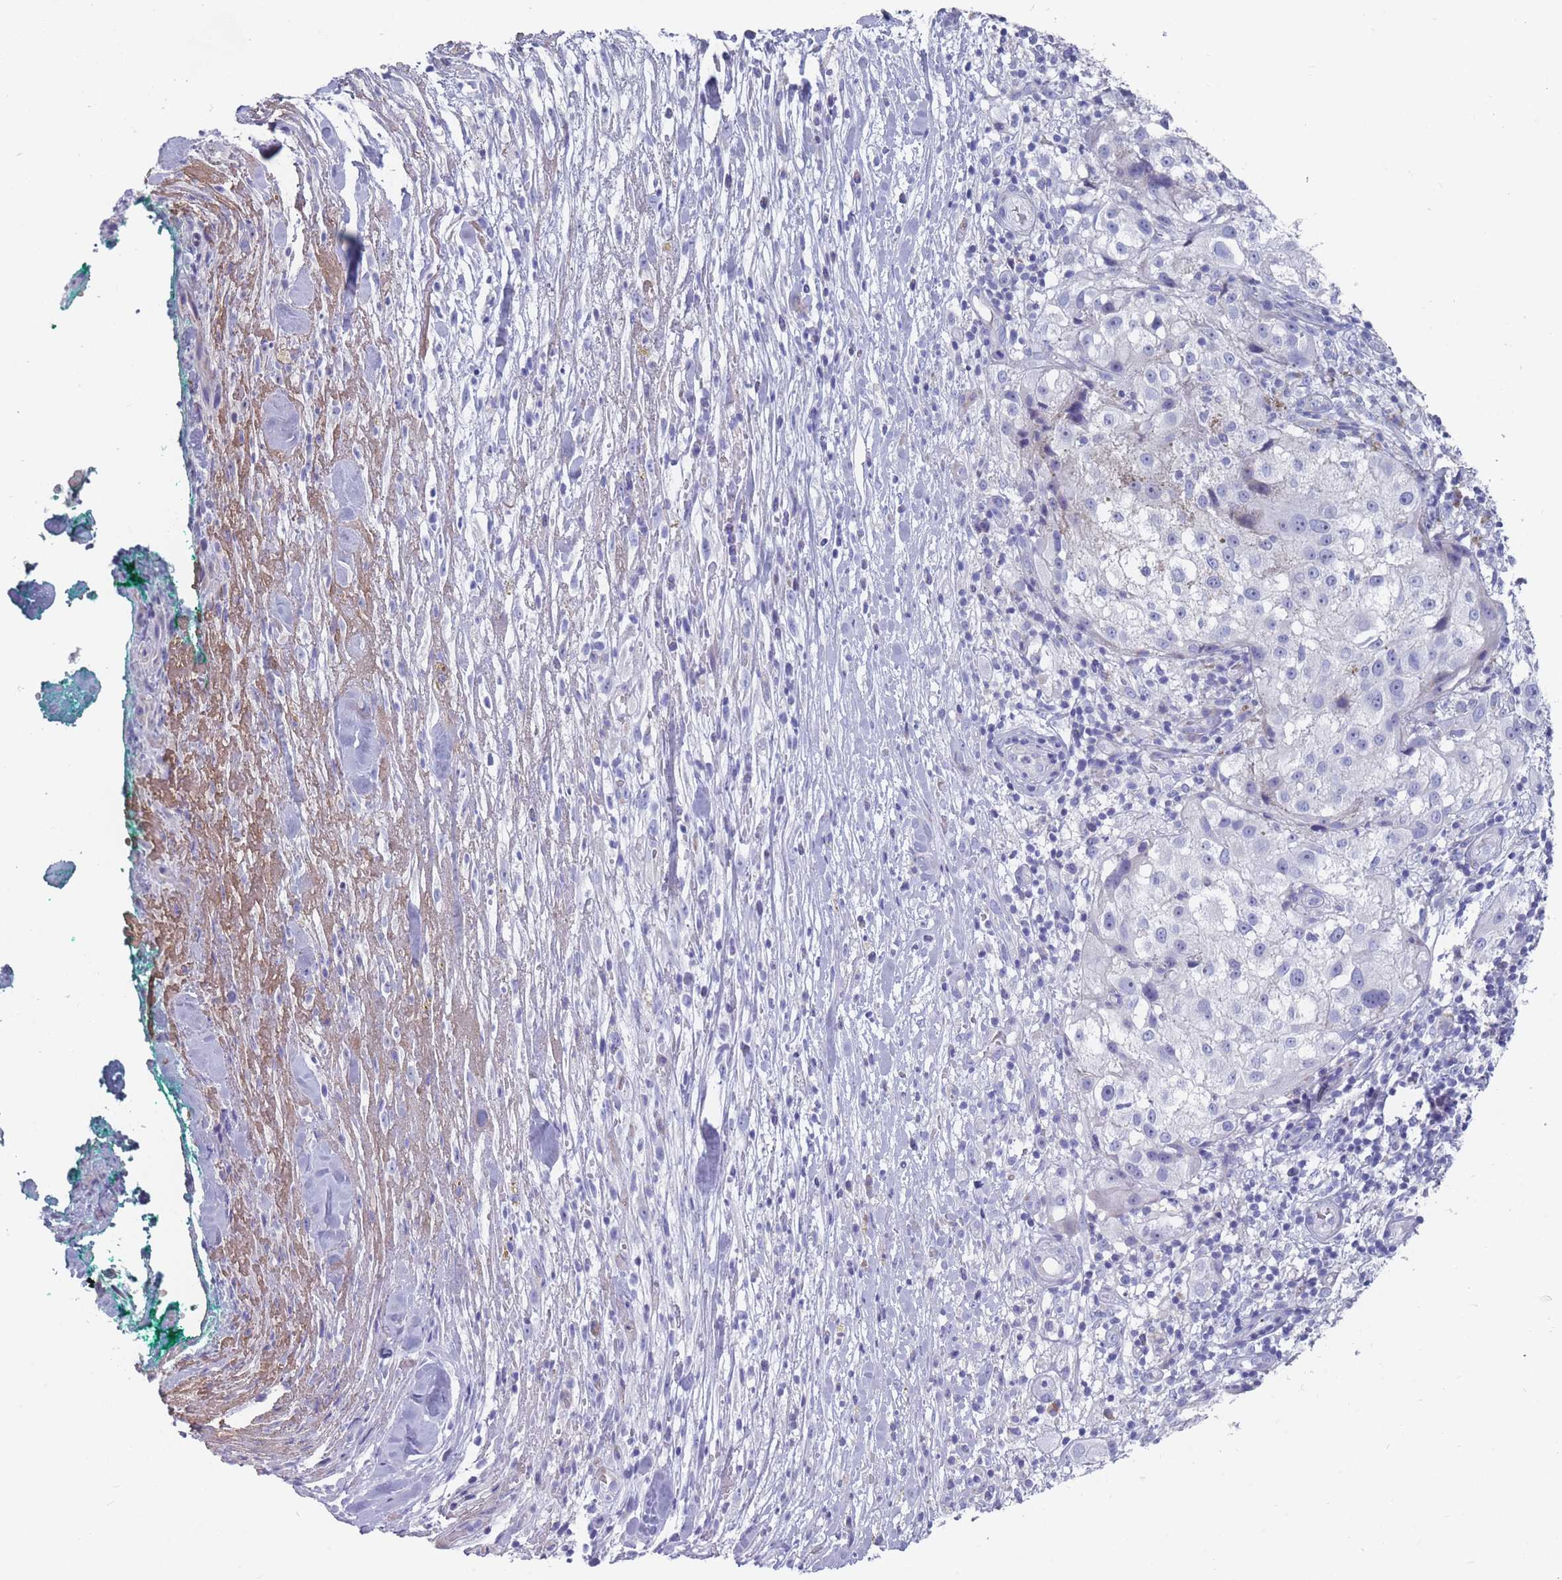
{"staining": {"intensity": "negative", "quantity": "none", "location": "none"}, "tissue": "melanoma", "cell_type": "Tumor cells", "image_type": "cancer", "snomed": [{"axis": "morphology", "description": "Normal morphology"}, {"axis": "morphology", "description": "Malignant melanoma, NOS"}, {"axis": "topography", "description": "Skin"}], "caption": "Malignant melanoma was stained to show a protein in brown. There is no significant staining in tumor cells.", "gene": "ST8SIA5", "patient": {"sex": "female", "age": 72}}